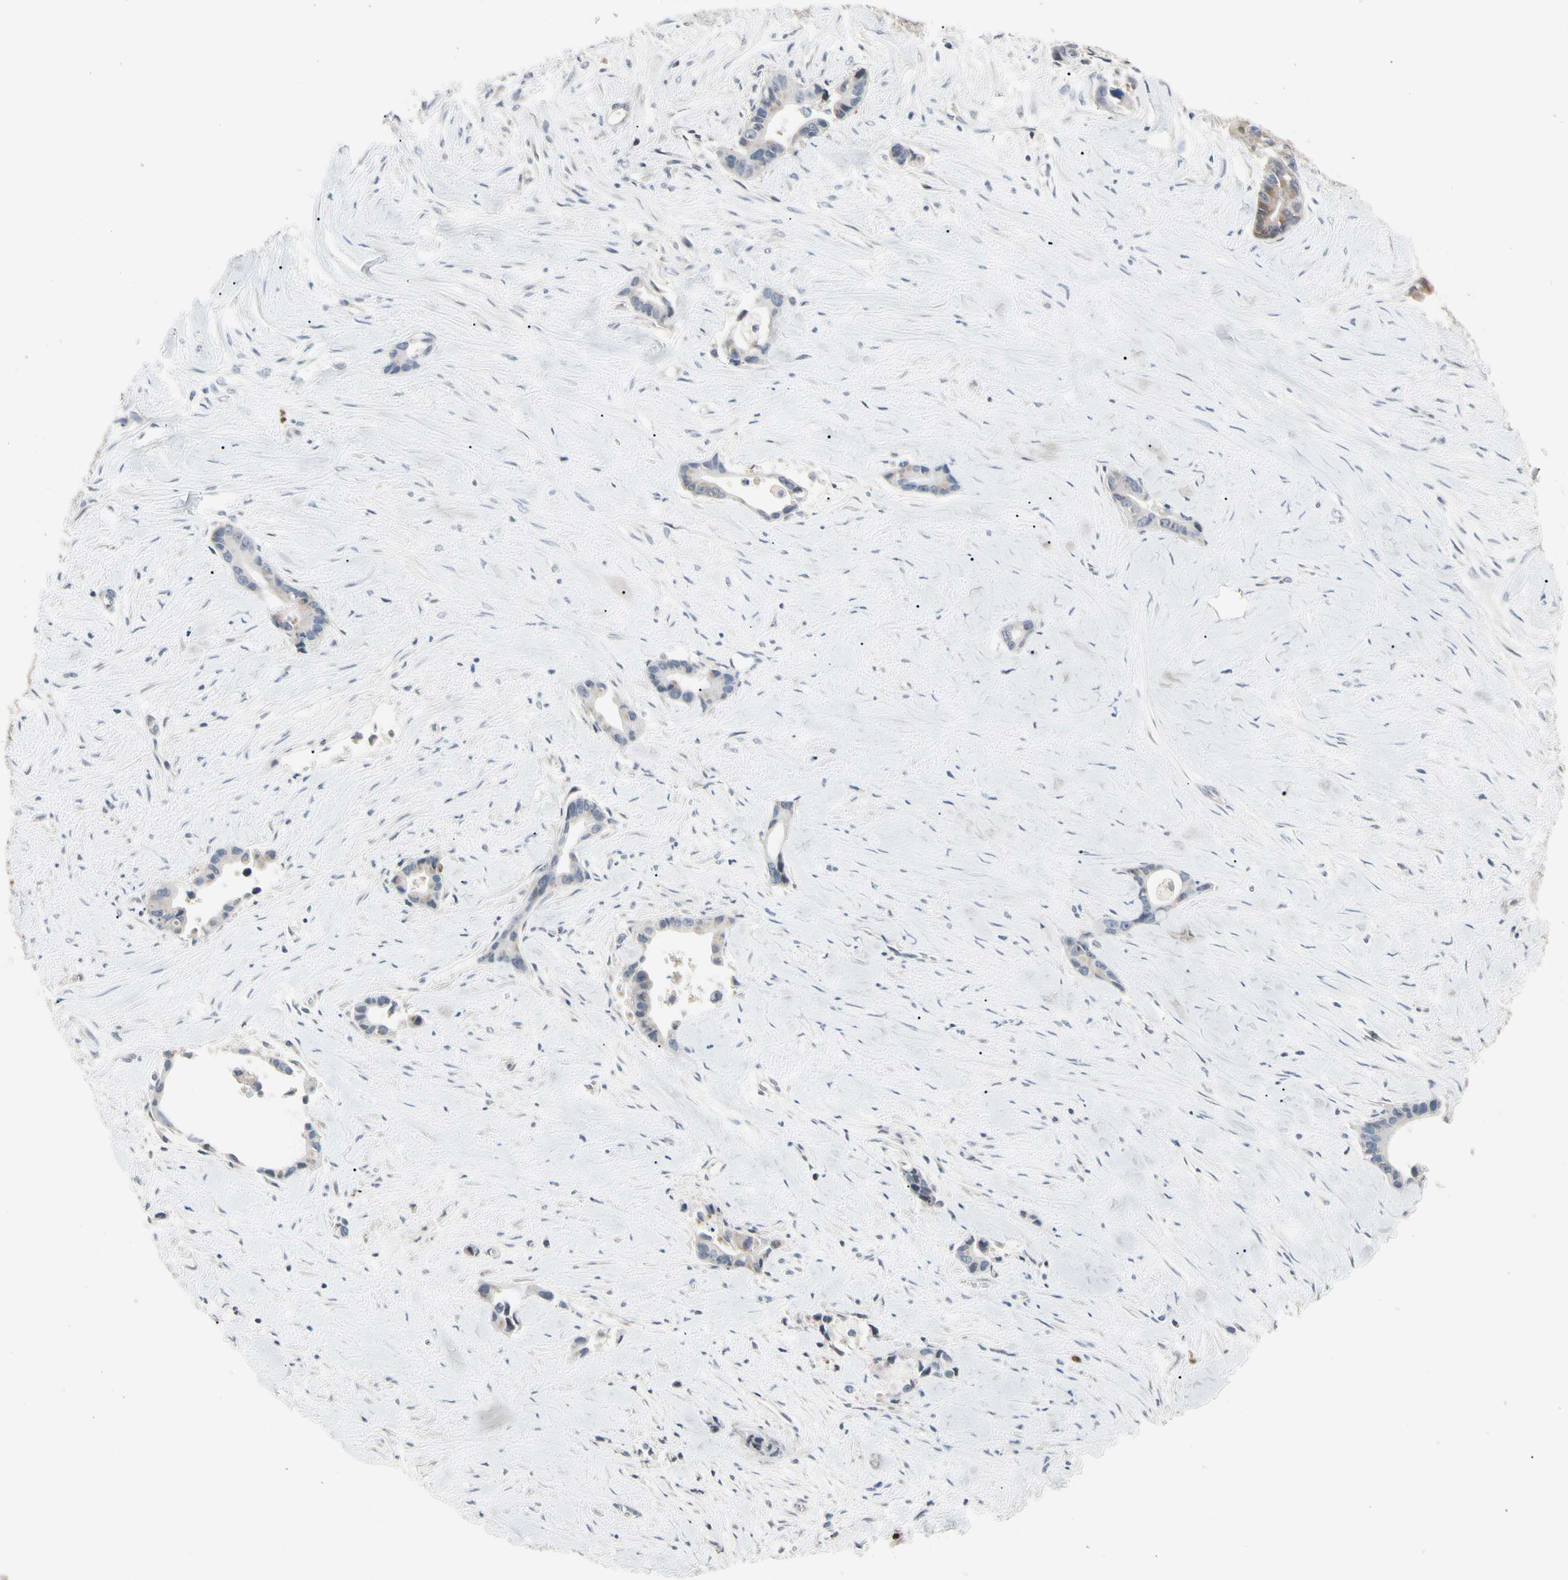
{"staining": {"intensity": "weak", "quantity": "<25%", "location": "cytoplasmic/membranous"}, "tissue": "liver cancer", "cell_type": "Tumor cells", "image_type": "cancer", "snomed": [{"axis": "morphology", "description": "Cholangiocarcinoma"}, {"axis": "topography", "description": "Liver"}], "caption": "Immunohistochemical staining of human liver cancer (cholangiocarcinoma) reveals no significant positivity in tumor cells.", "gene": "HMGCR", "patient": {"sex": "female", "age": 55}}